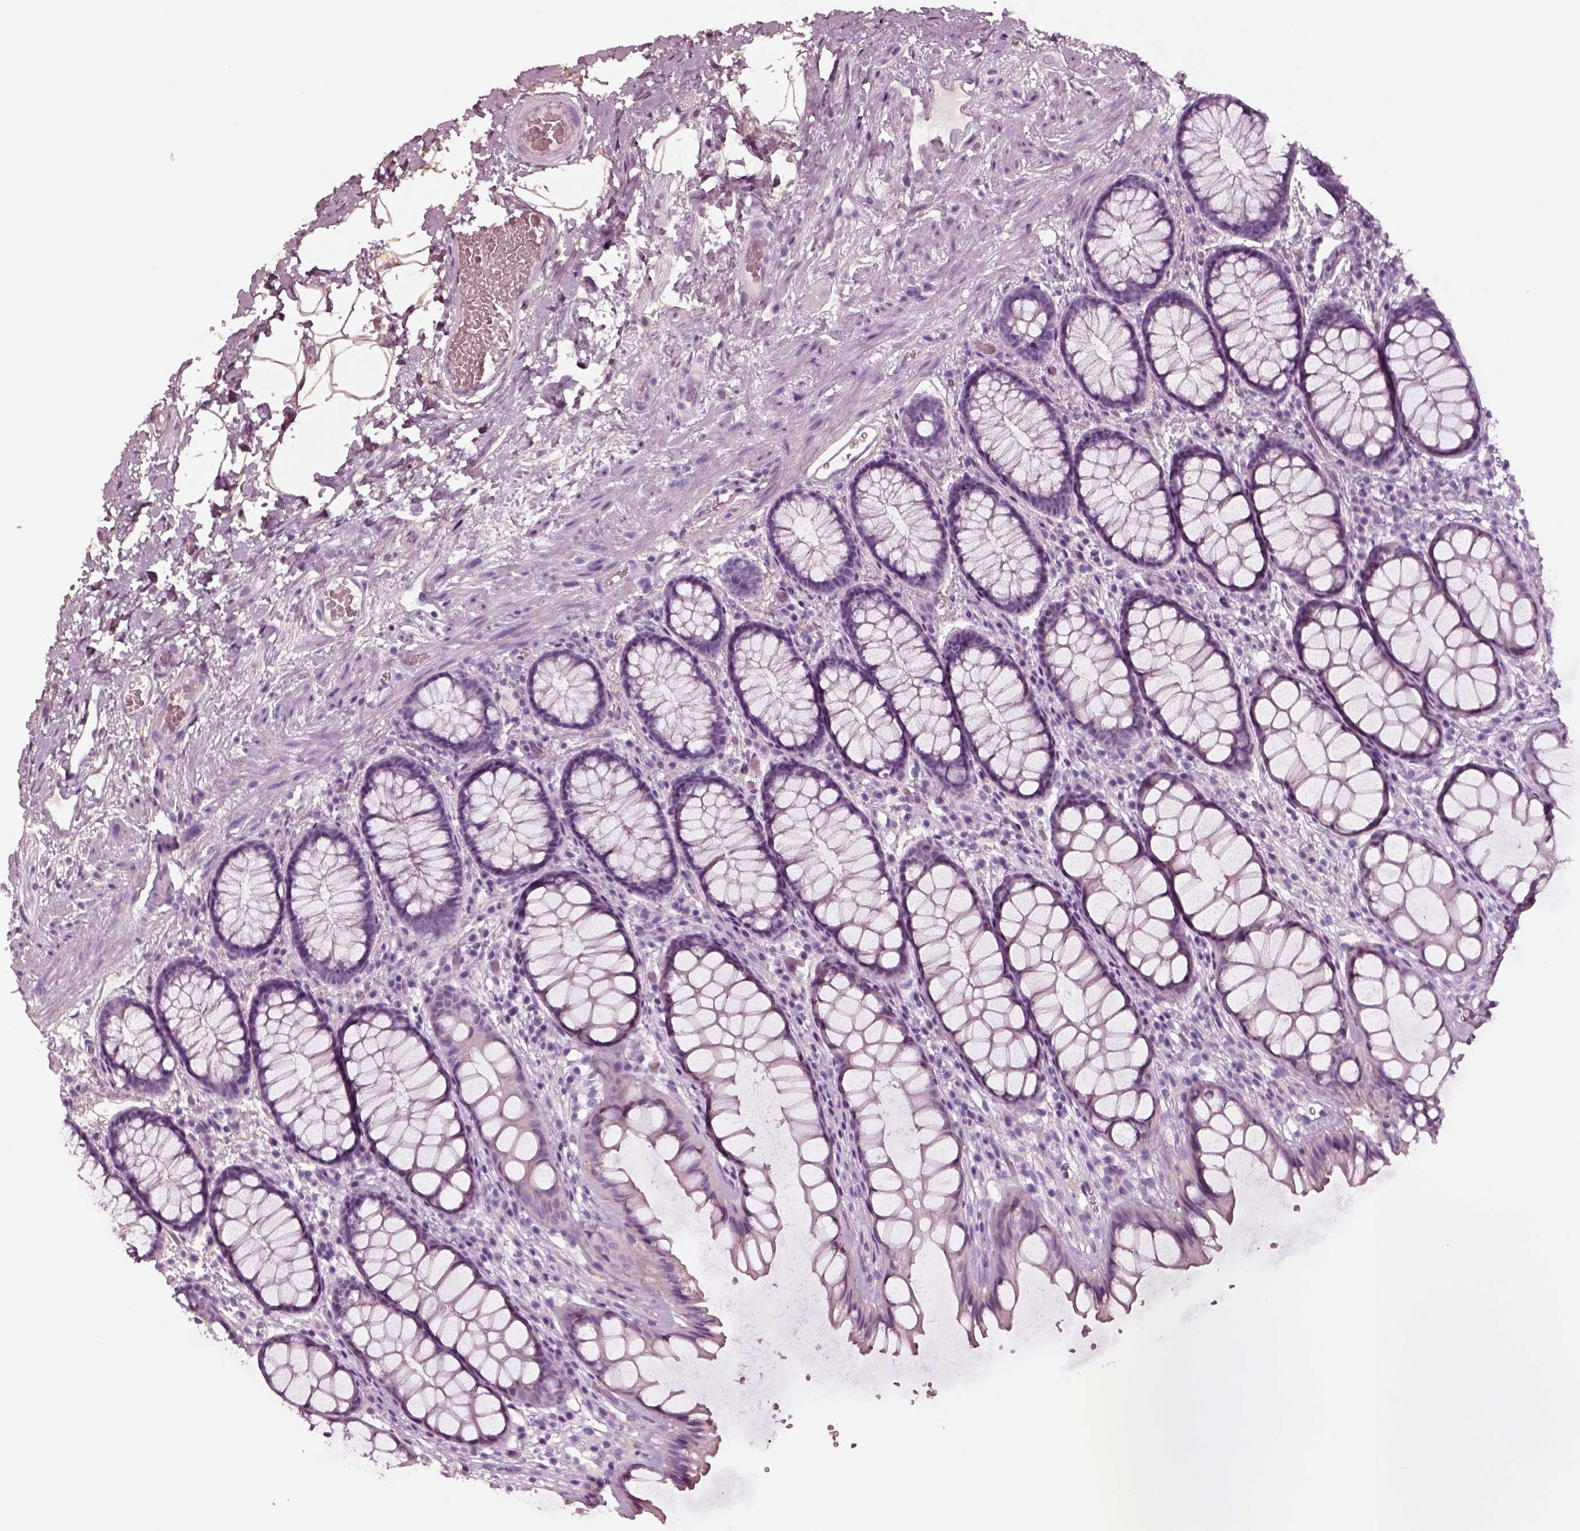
{"staining": {"intensity": "negative", "quantity": "none", "location": "none"}, "tissue": "rectum", "cell_type": "Glandular cells", "image_type": "normal", "snomed": [{"axis": "morphology", "description": "Normal tissue, NOS"}, {"axis": "topography", "description": "Rectum"}], "caption": "High power microscopy image of an immunohistochemistry micrograph of unremarkable rectum, revealing no significant expression in glandular cells. (Immunohistochemistry, brightfield microscopy, high magnification).", "gene": "NMRK2", "patient": {"sex": "female", "age": 62}}